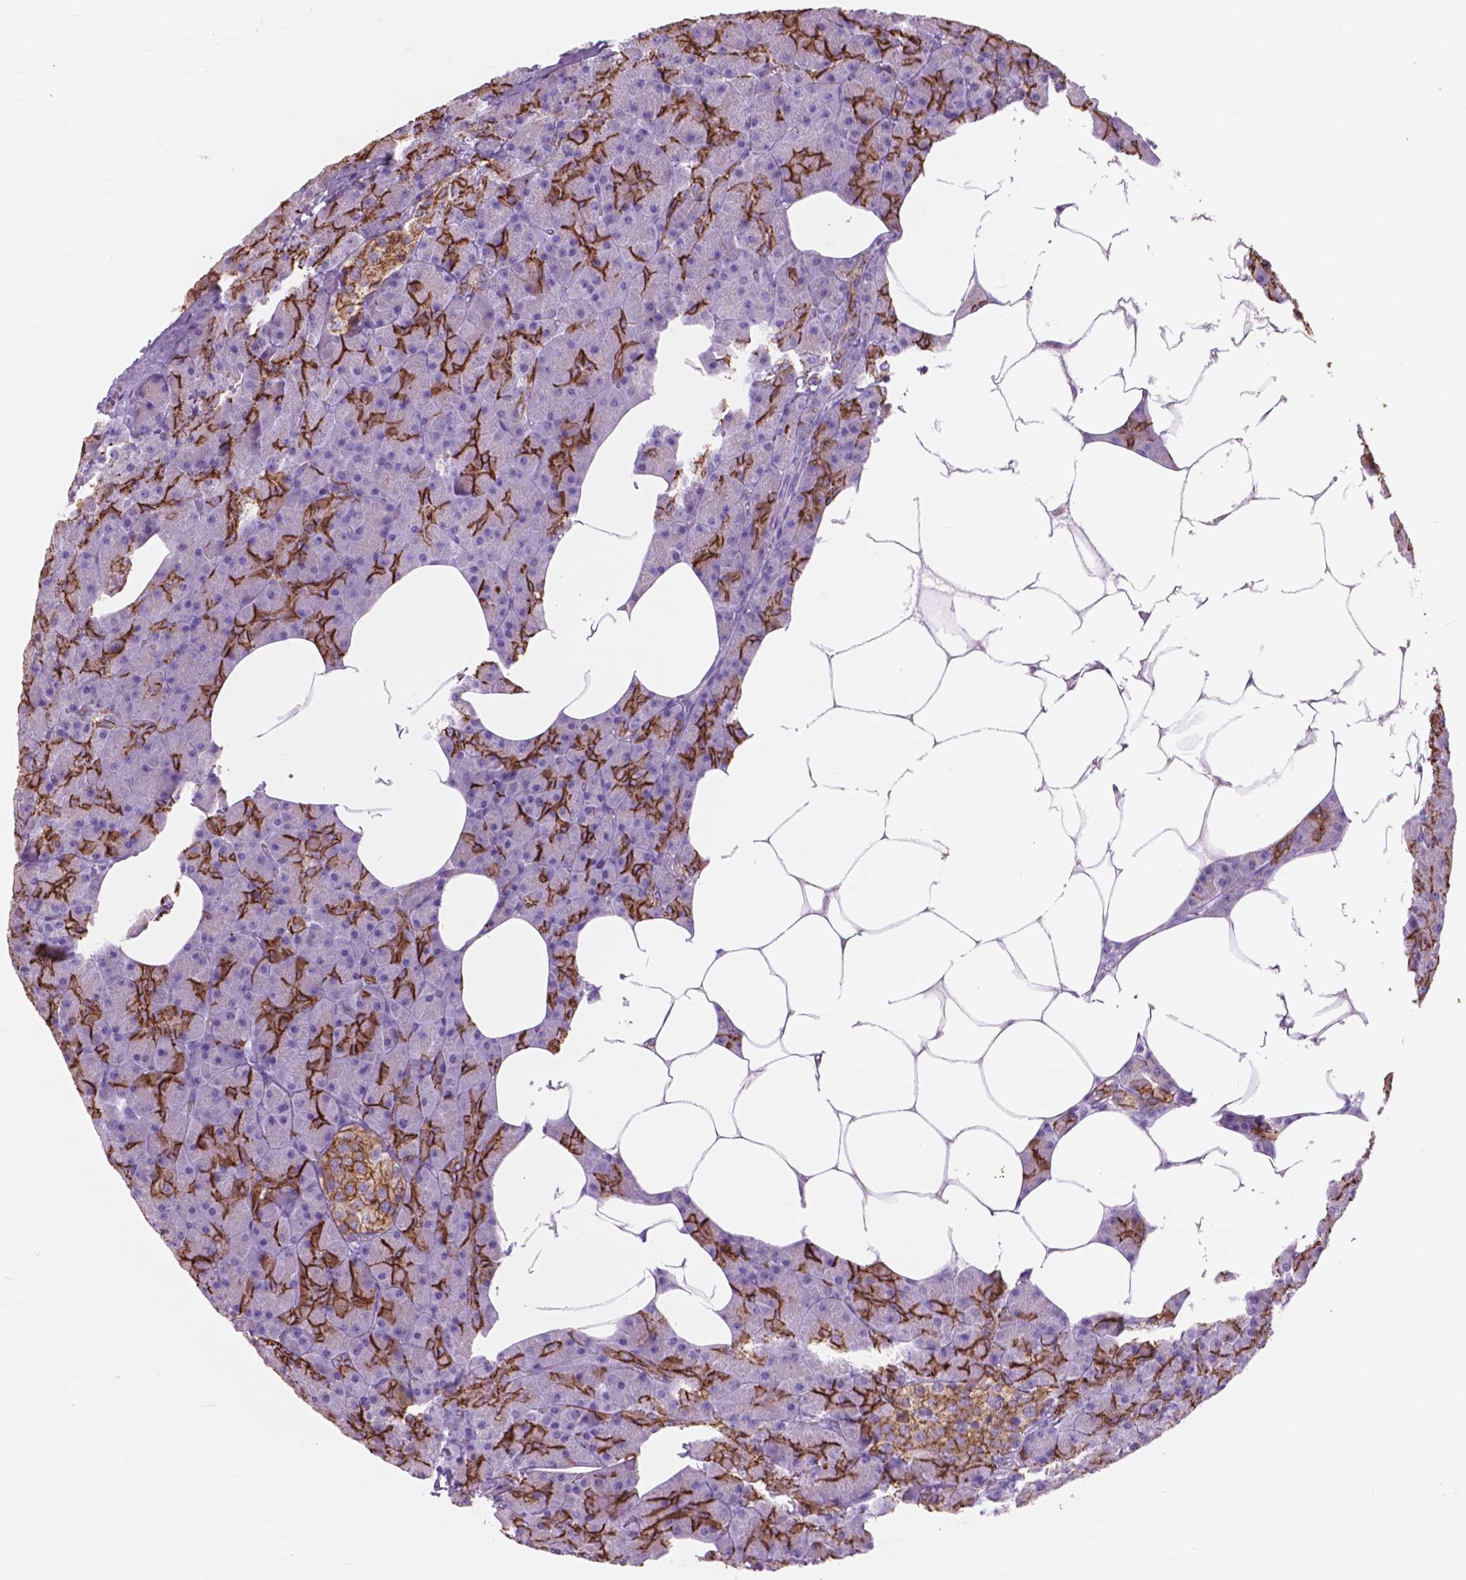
{"staining": {"intensity": "strong", "quantity": "25%-75%", "location": "cytoplasmic/membranous"}, "tissue": "pancreas", "cell_type": "Exocrine glandular cells", "image_type": "normal", "snomed": [{"axis": "morphology", "description": "Normal tissue, NOS"}, {"axis": "topography", "description": "Pancreas"}], "caption": "A photomicrograph of human pancreas stained for a protein demonstrates strong cytoplasmic/membranous brown staining in exocrine glandular cells. (IHC, brightfield microscopy, high magnification).", "gene": "FXYD2", "patient": {"sex": "female", "age": 45}}